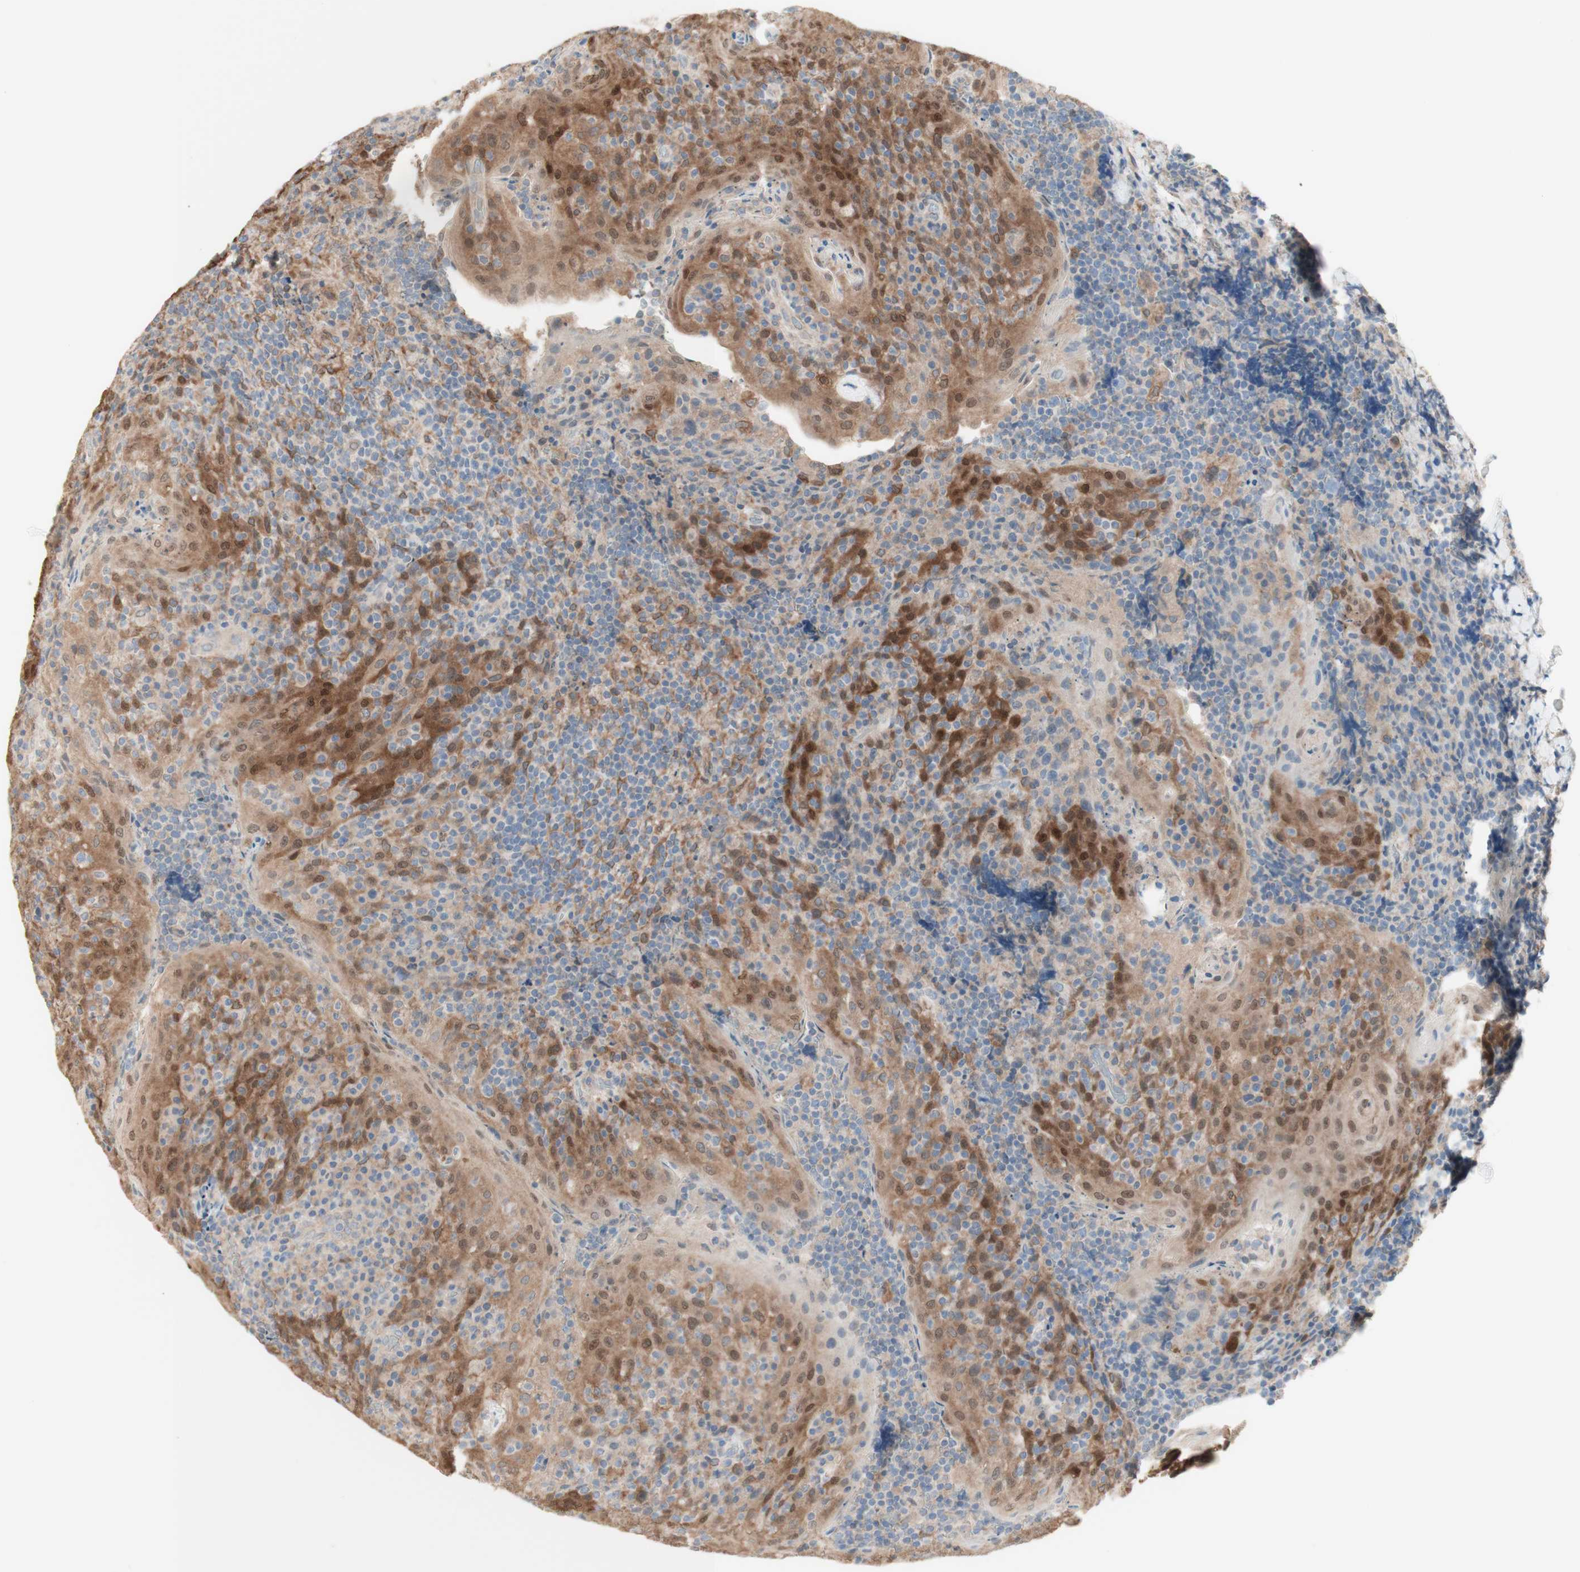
{"staining": {"intensity": "moderate", "quantity": "<25%", "location": "cytoplasmic/membranous"}, "tissue": "tonsil", "cell_type": "Germinal center cells", "image_type": "normal", "snomed": [{"axis": "morphology", "description": "Normal tissue, NOS"}, {"axis": "topography", "description": "Tonsil"}], "caption": "This histopathology image displays IHC staining of normal tonsil, with low moderate cytoplasmic/membranous expression in about <25% of germinal center cells.", "gene": "COMT", "patient": {"sex": "male", "age": 17}}